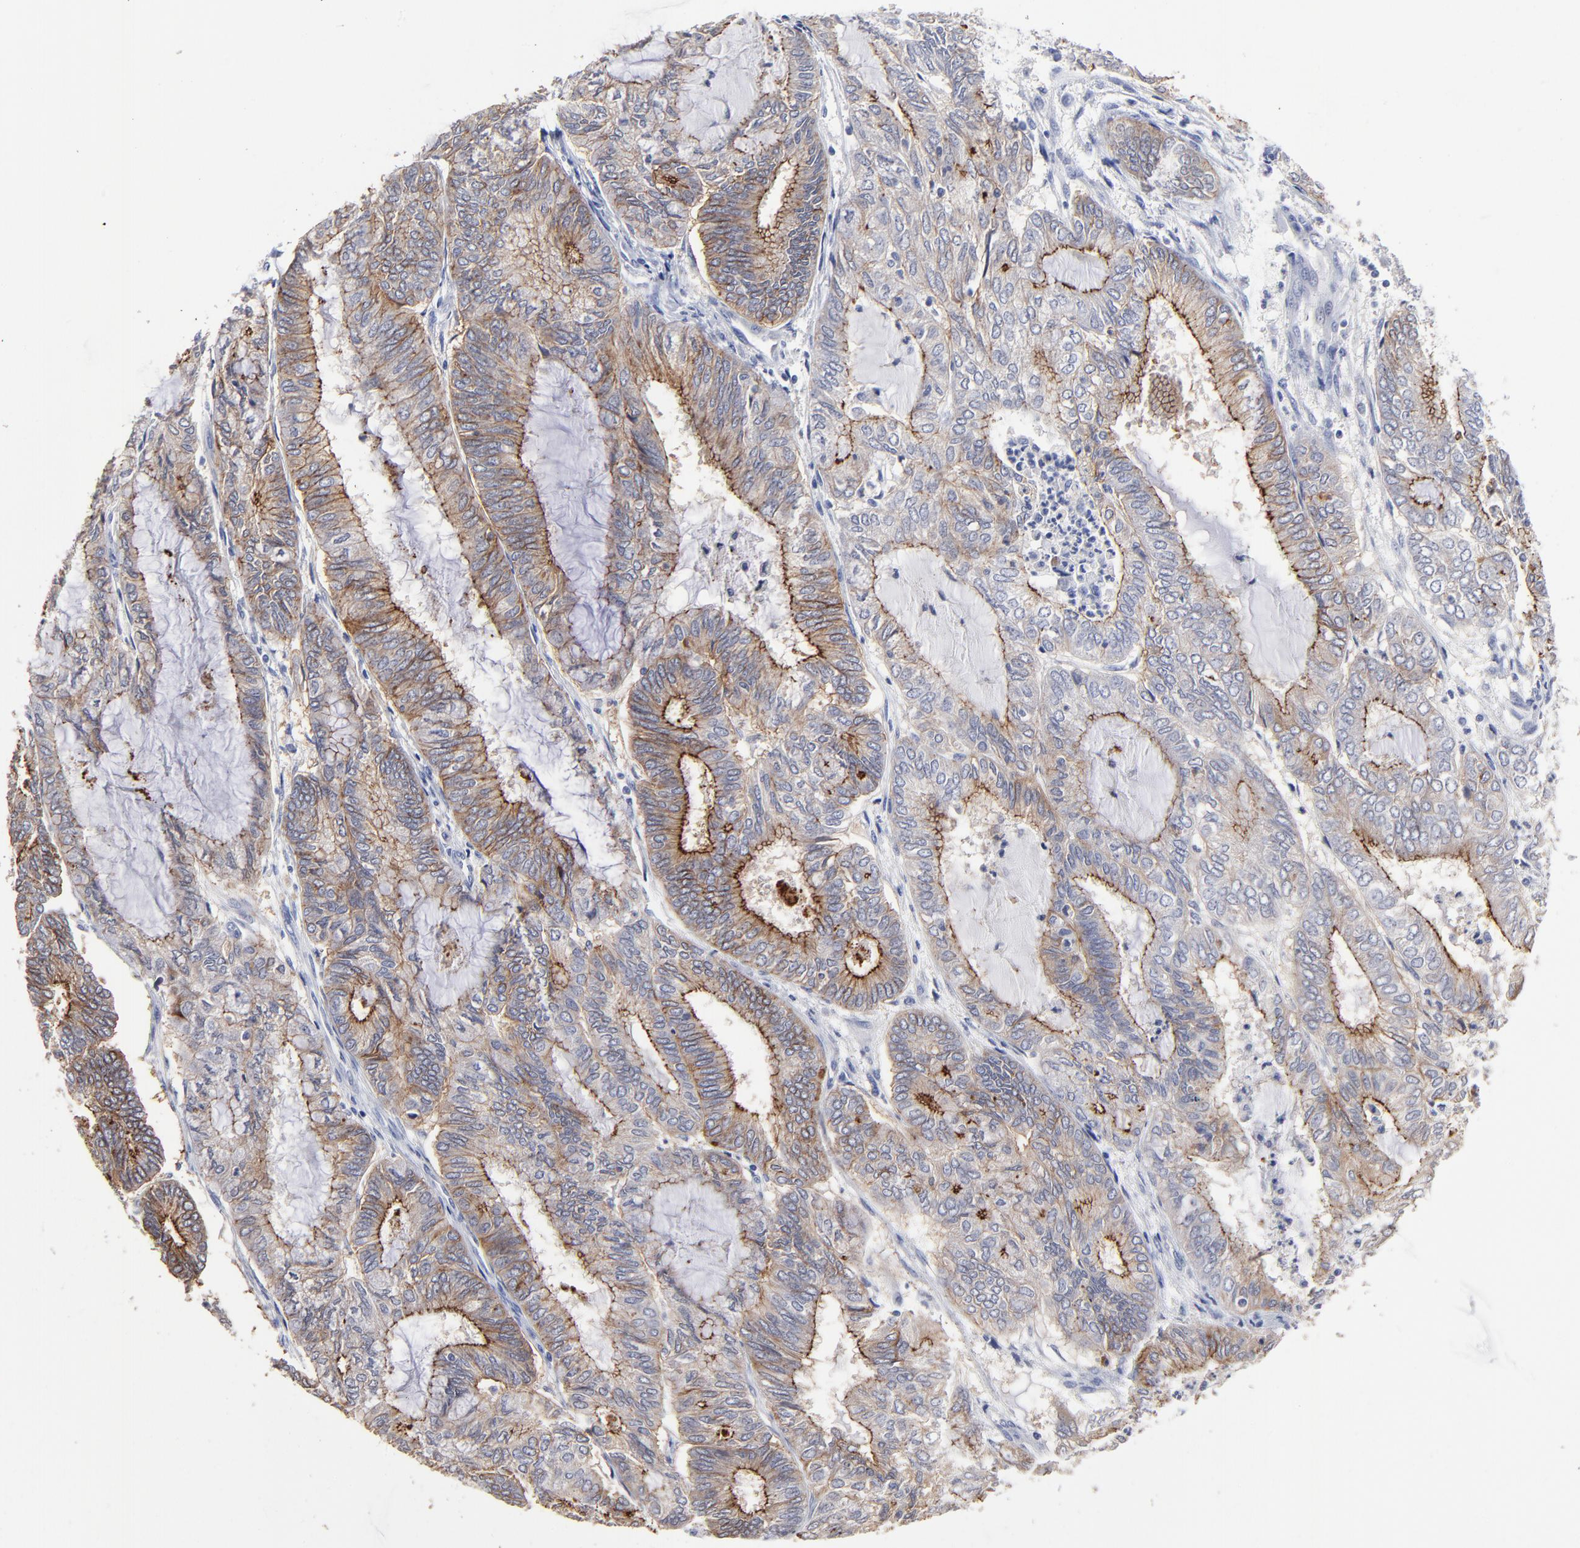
{"staining": {"intensity": "weak", "quantity": "25%-75%", "location": "cytoplasmic/membranous"}, "tissue": "endometrial cancer", "cell_type": "Tumor cells", "image_type": "cancer", "snomed": [{"axis": "morphology", "description": "Adenocarcinoma, NOS"}, {"axis": "topography", "description": "Endometrium"}], "caption": "Immunohistochemical staining of endometrial adenocarcinoma exhibits low levels of weak cytoplasmic/membranous positivity in about 25%-75% of tumor cells.", "gene": "CXADR", "patient": {"sex": "female", "age": 59}}